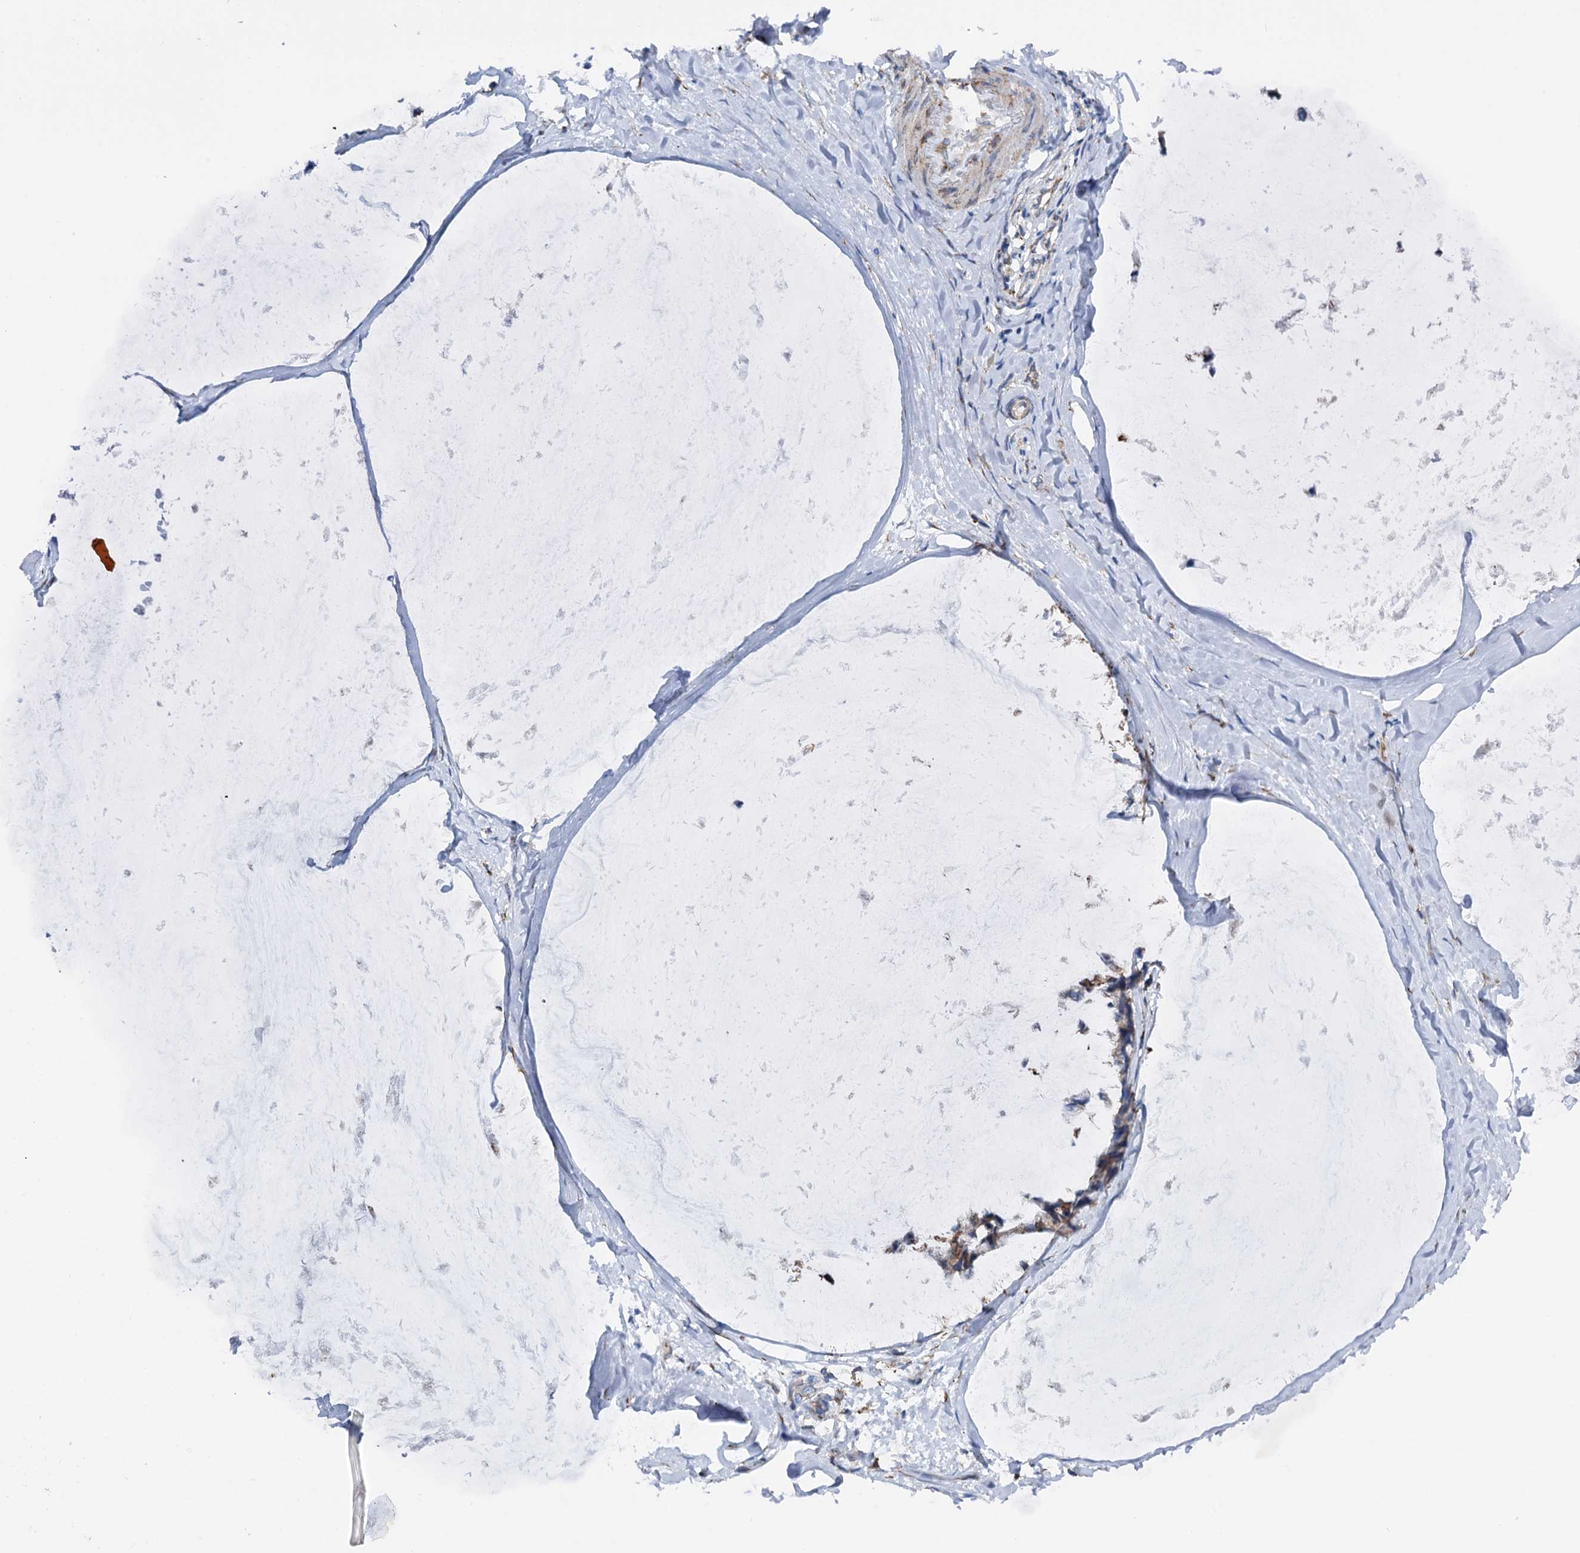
{"staining": {"intensity": "moderate", "quantity": "25%-75%", "location": "cytoplasmic/membranous"}, "tissue": "ovarian cancer", "cell_type": "Tumor cells", "image_type": "cancer", "snomed": [{"axis": "morphology", "description": "Cystadenocarcinoma, mucinous, NOS"}, {"axis": "topography", "description": "Ovary"}], "caption": "There is medium levels of moderate cytoplasmic/membranous staining in tumor cells of ovarian cancer (mucinous cystadenocarcinoma), as demonstrated by immunohistochemical staining (brown color).", "gene": "SHE", "patient": {"sex": "female", "age": 39}}